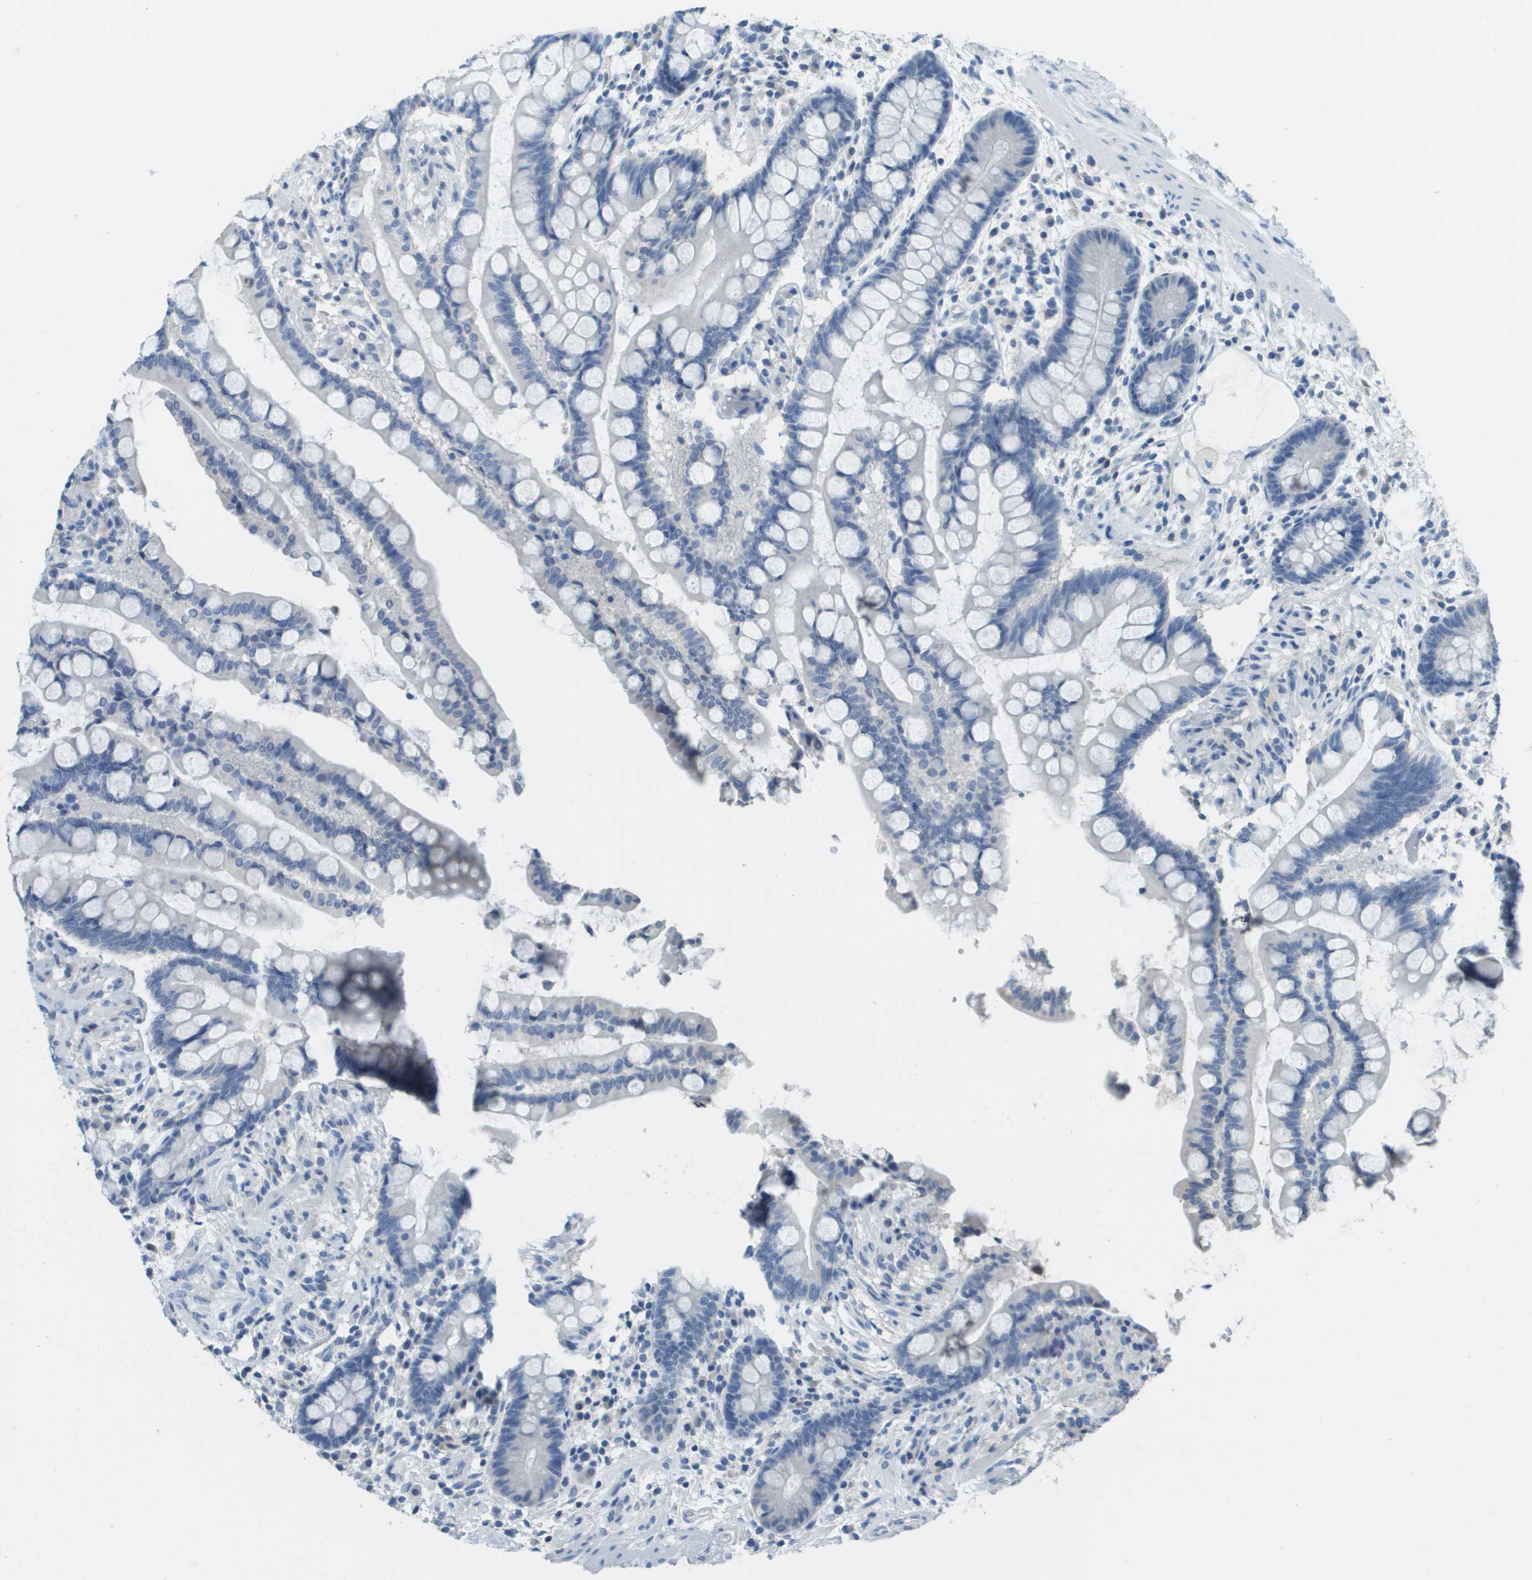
{"staining": {"intensity": "negative", "quantity": "none", "location": "none"}, "tissue": "colon", "cell_type": "Endothelial cells", "image_type": "normal", "snomed": [{"axis": "morphology", "description": "Normal tissue, NOS"}, {"axis": "topography", "description": "Colon"}], "caption": "IHC photomicrograph of normal colon stained for a protein (brown), which demonstrates no positivity in endothelial cells. Brightfield microscopy of IHC stained with DAB (brown) and hematoxylin (blue), captured at high magnification.", "gene": "PTGDR2", "patient": {"sex": "male", "age": 73}}